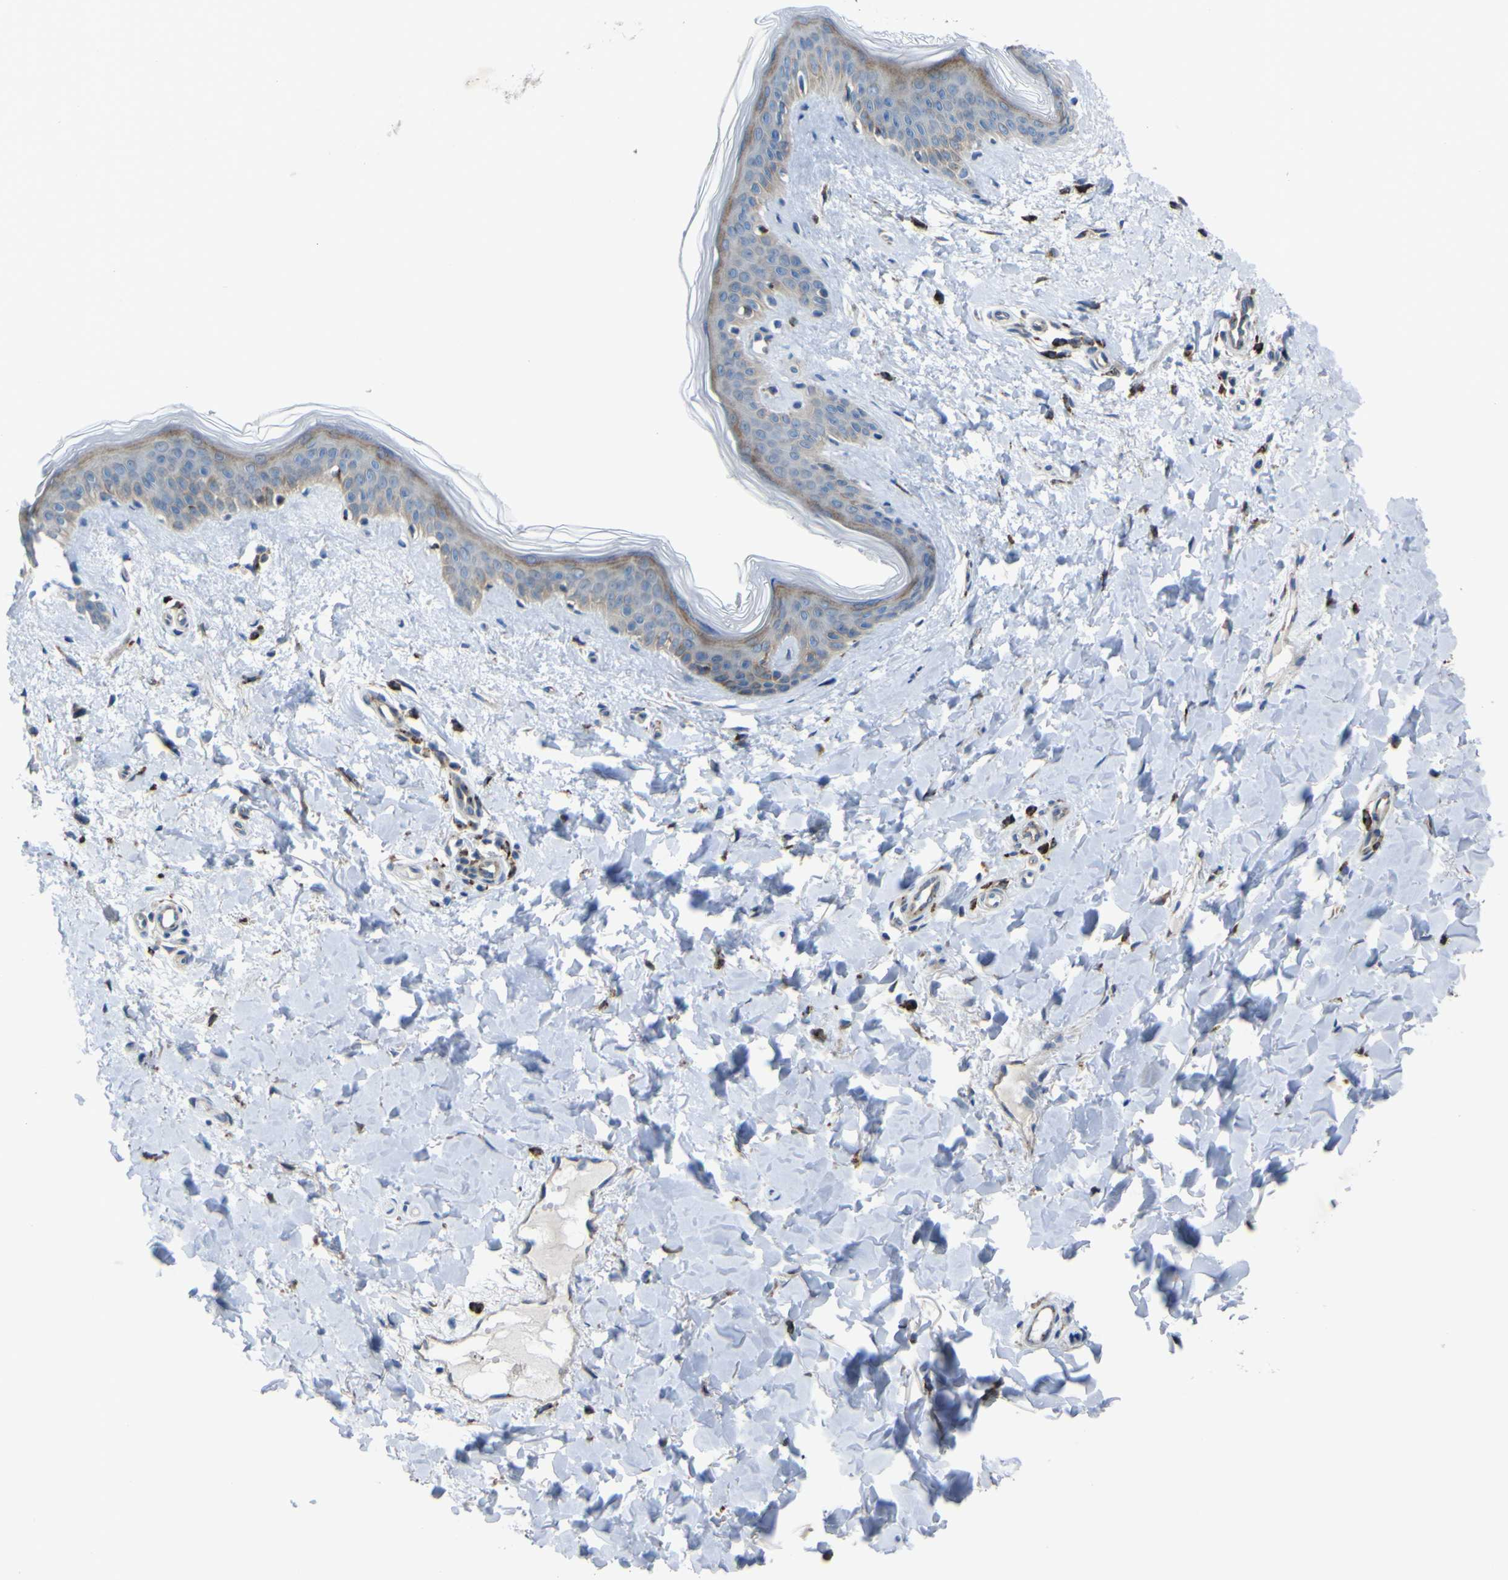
{"staining": {"intensity": "moderate", "quantity": ">75%", "location": "cytoplasmic/membranous"}, "tissue": "skin", "cell_type": "Fibroblasts", "image_type": "normal", "snomed": [{"axis": "morphology", "description": "Normal tissue, NOS"}, {"axis": "topography", "description": "Skin"}], "caption": "Protein expression analysis of normal skin exhibits moderate cytoplasmic/membranous staining in approximately >75% of fibroblasts. The staining is performed using DAB (3,3'-diaminobenzidine) brown chromogen to label protein expression. The nuclei are counter-stained blue using hematoxylin.", "gene": "CST3", "patient": {"sex": "female", "age": 41}}